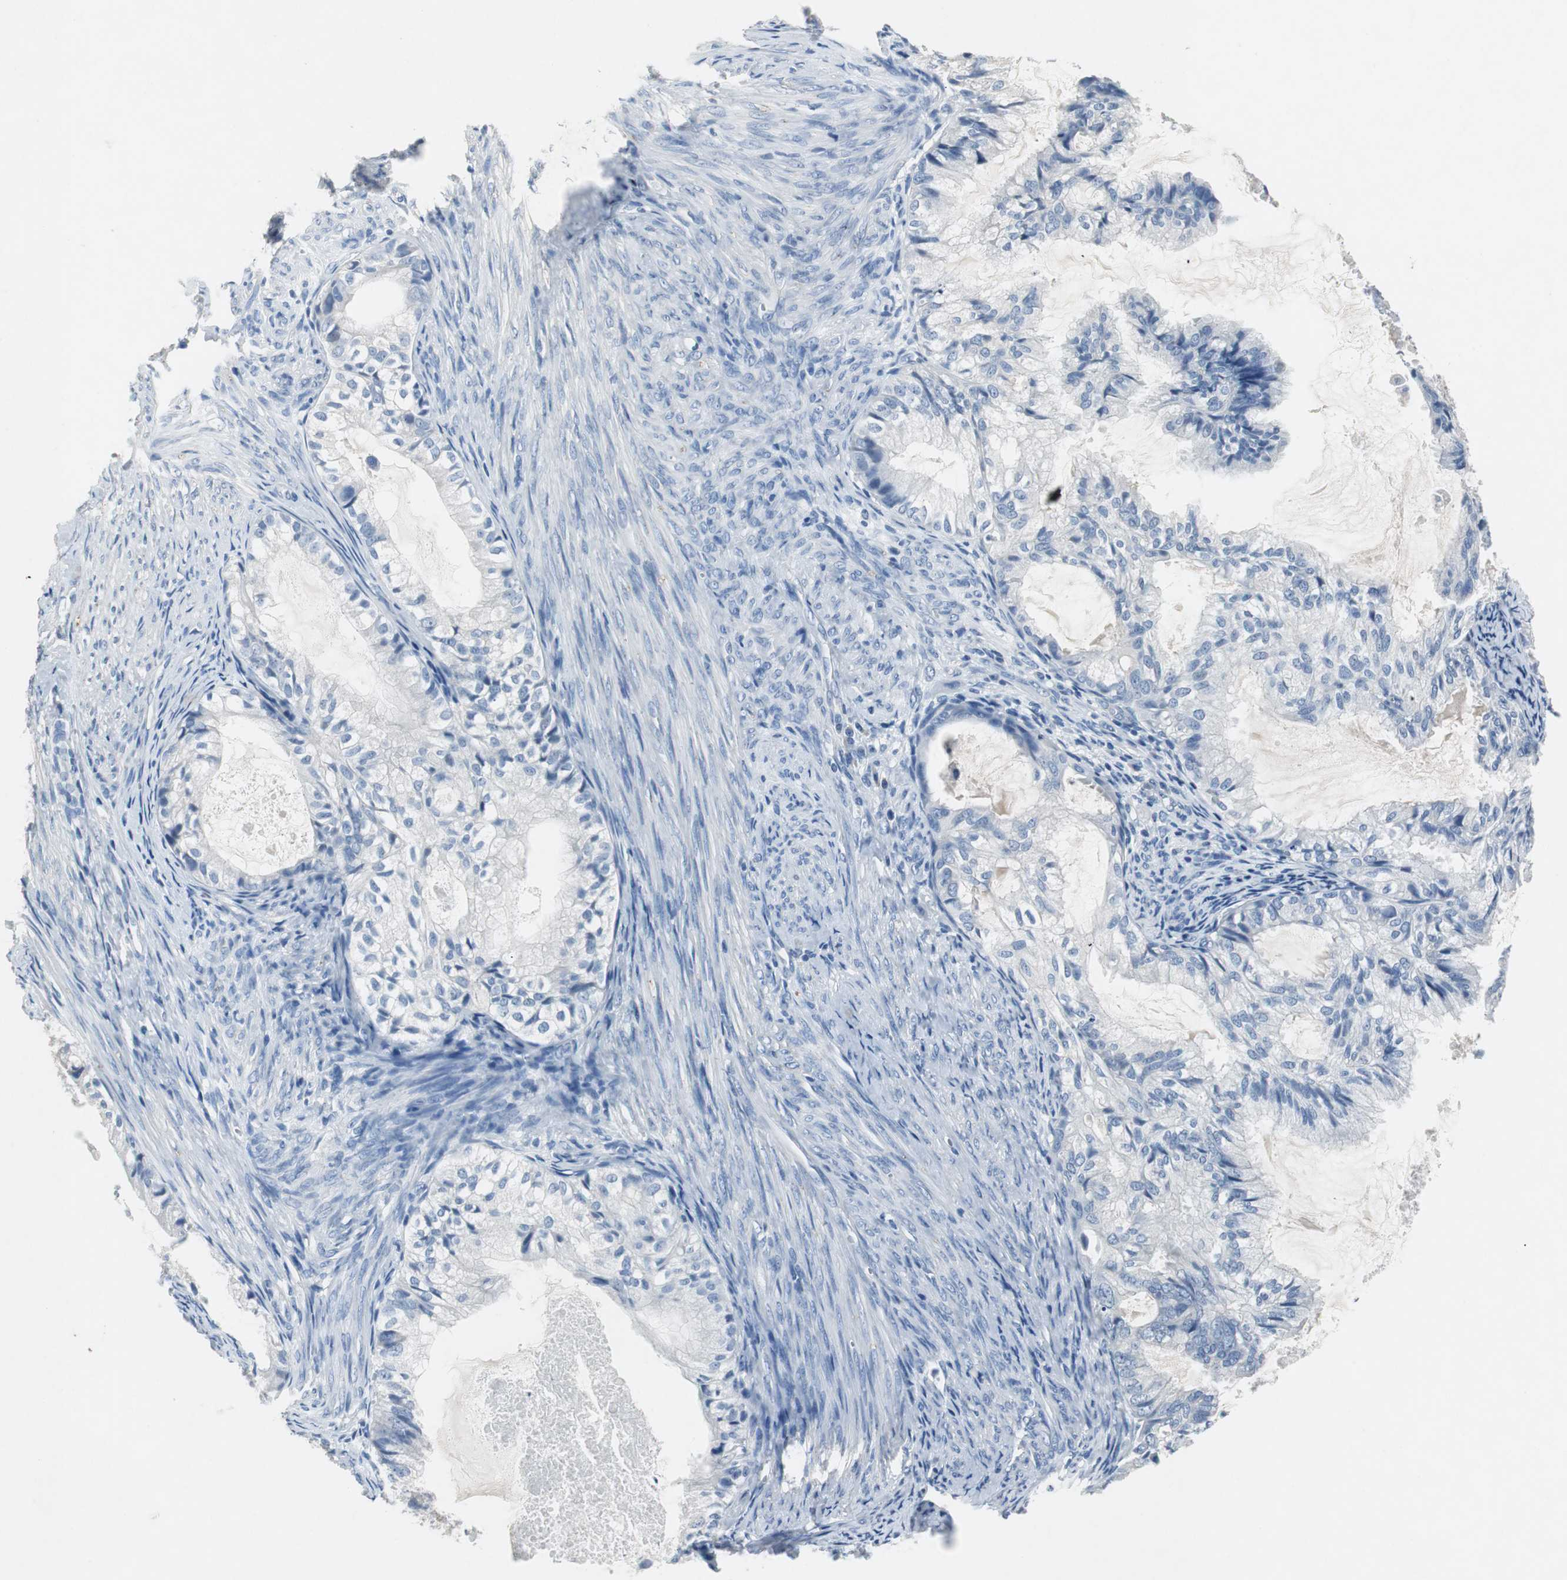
{"staining": {"intensity": "negative", "quantity": "none", "location": "none"}, "tissue": "cervical cancer", "cell_type": "Tumor cells", "image_type": "cancer", "snomed": [{"axis": "morphology", "description": "Normal tissue, NOS"}, {"axis": "morphology", "description": "Adenocarcinoma, NOS"}, {"axis": "topography", "description": "Cervix"}, {"axis": "topography", "description": "Endometrium"}], "caption": "A high-resolution micrograph shows immunohistochemistry staining of adenocarcinoma (cervical), which exhibits no significant staining in tumor cells. Brightfield microscopy of immunohistochemistry stained with DAB (3,3'-diaminobenzidine) (brown) and hematoxylin (blue), captured at high magnification.", "gene": "LRP2", "patient": {"sex": "female", "age": 86}}